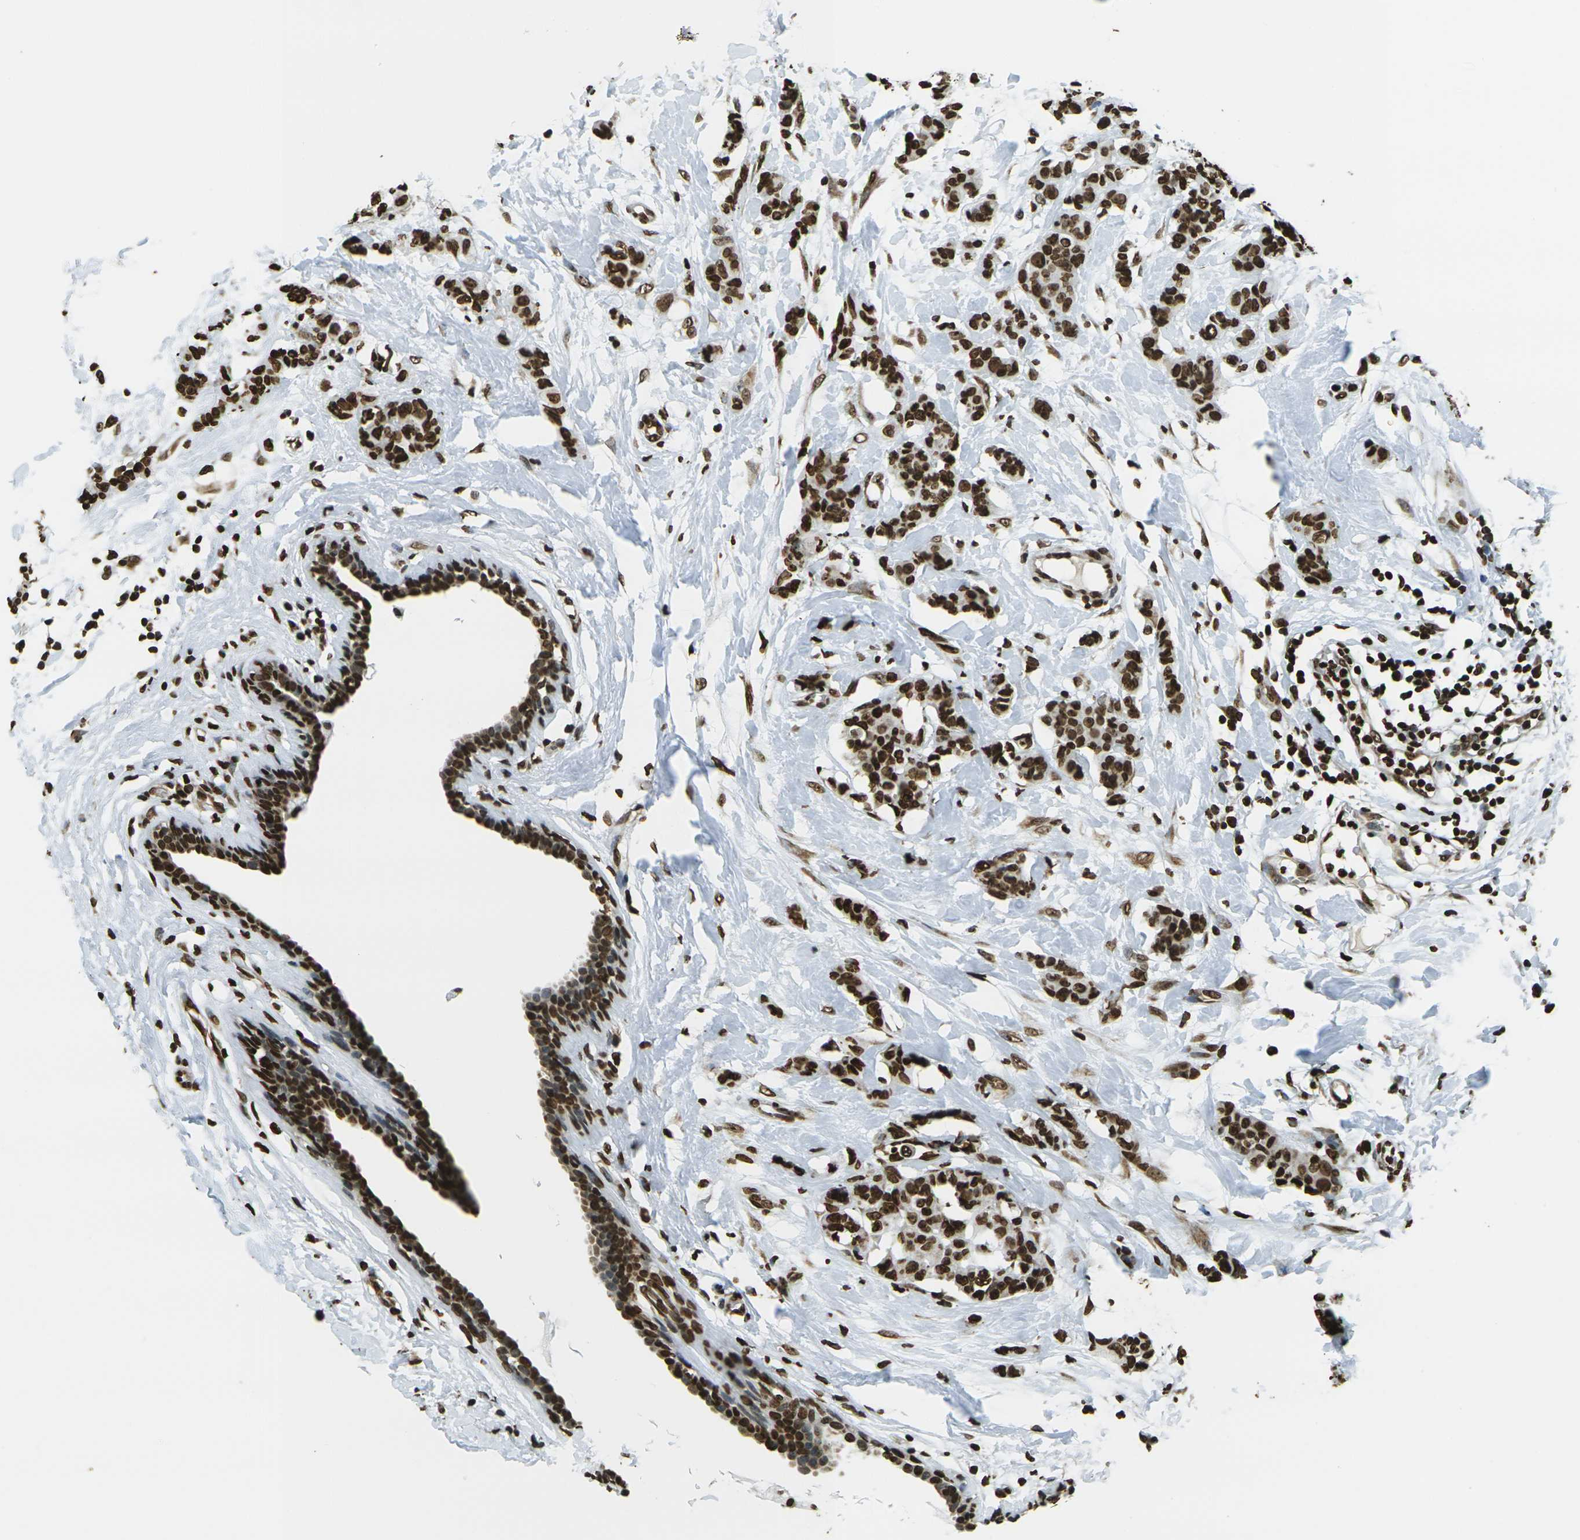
{"staining": {"intensity": "strong", "quantity": ">75%", "location": "nuclear"}, "tissue": "breast cancer", "cell_type": "Tumor cells", "image_type": "cancer", "snomed": [{"axis": "morphology", "description": "Normal tissue, NOS"}, {"axis": "morphology", "description": "Duct carcinoma"}, {"axis": "topography", "description": "Breast"}], "caption": "Infiltrating ductal carcinoma (breast) stained with immunohistochemistry shows strong nuclear positivity in about >75% of tumor cells.", "gene": "H1-2", "patient": {"sex": "female", "age": 40}}